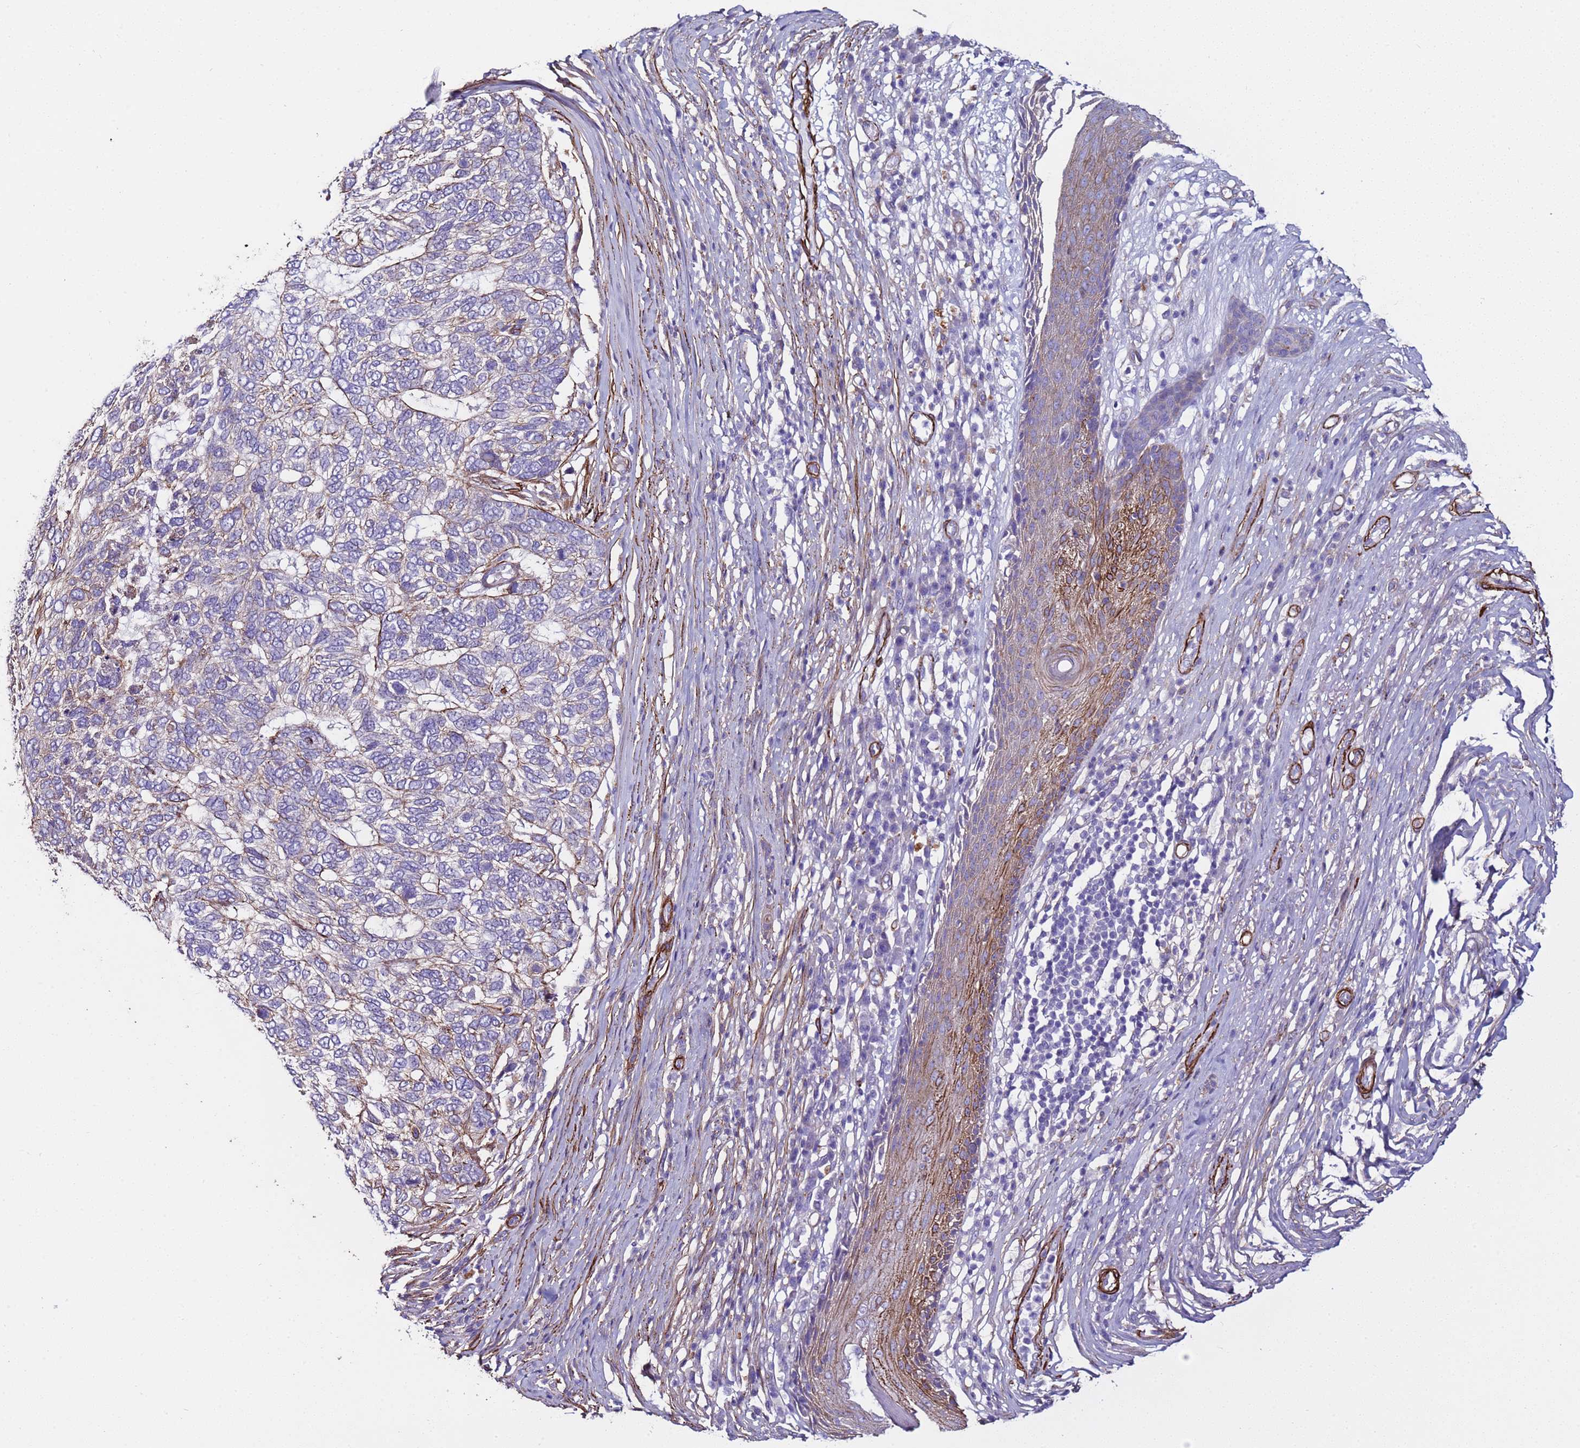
{"staining": {"intensity": "weak", "quantity": "<25%", "location": "cytoplasmic/membranous"}, "tissue": "skin cancer", "cell_type": "Tumor cells", "image_type": "cancer", "snomed": [{"axis": "morphology", "description": "Basal cell carcinoma"}, {"axis": "topography", "description": "Skin"}], "caption": "Immunohistochemistry (IHC) micrograph of basal cell carcinoma (skin) stained for a protein (brown), which demonstrates no staining in tumor cells.", "gene": "RABL2B", "patient": {"sex": "female", "age": 65}}